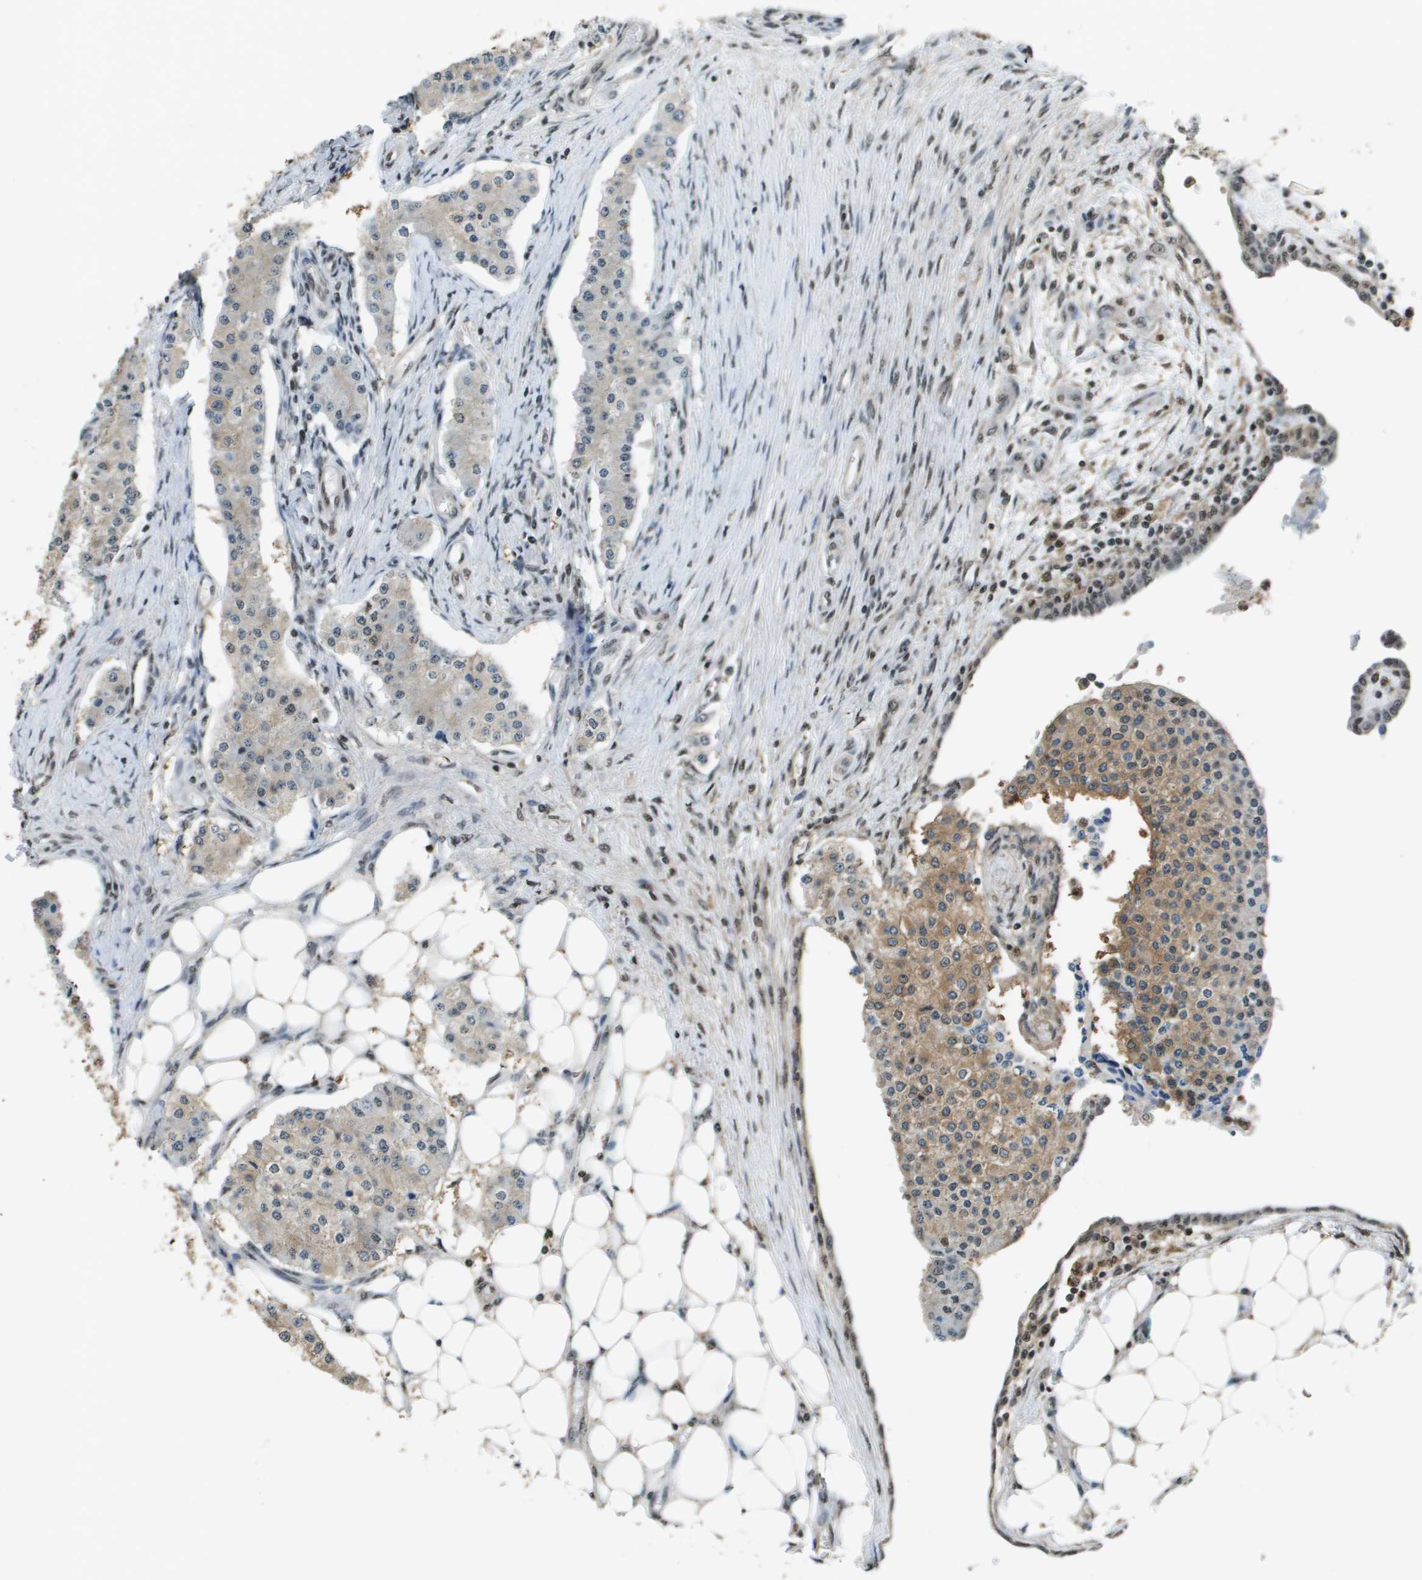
{"staining": {"intensity": "moderate", "quantity": "<25%", "location": "cytoplasmic/membranous"}, "tissue": "carcinoid", "cell_type": "Tumor cells", "image_type": "cancer", "snomed": [{"axis": "morphology", "description": "Carcinoid, malignant, NOS"}, {"axis": "topography", "description": "Colon"}], "caption": "Immunohistochemical staining of carcinoid (malignant) displays moderate cytoplasmic/membranous protein staining in approximately <25% of tumor cells.", "gene": "SP100", "patient": {"sex": "female", "age": 52}}